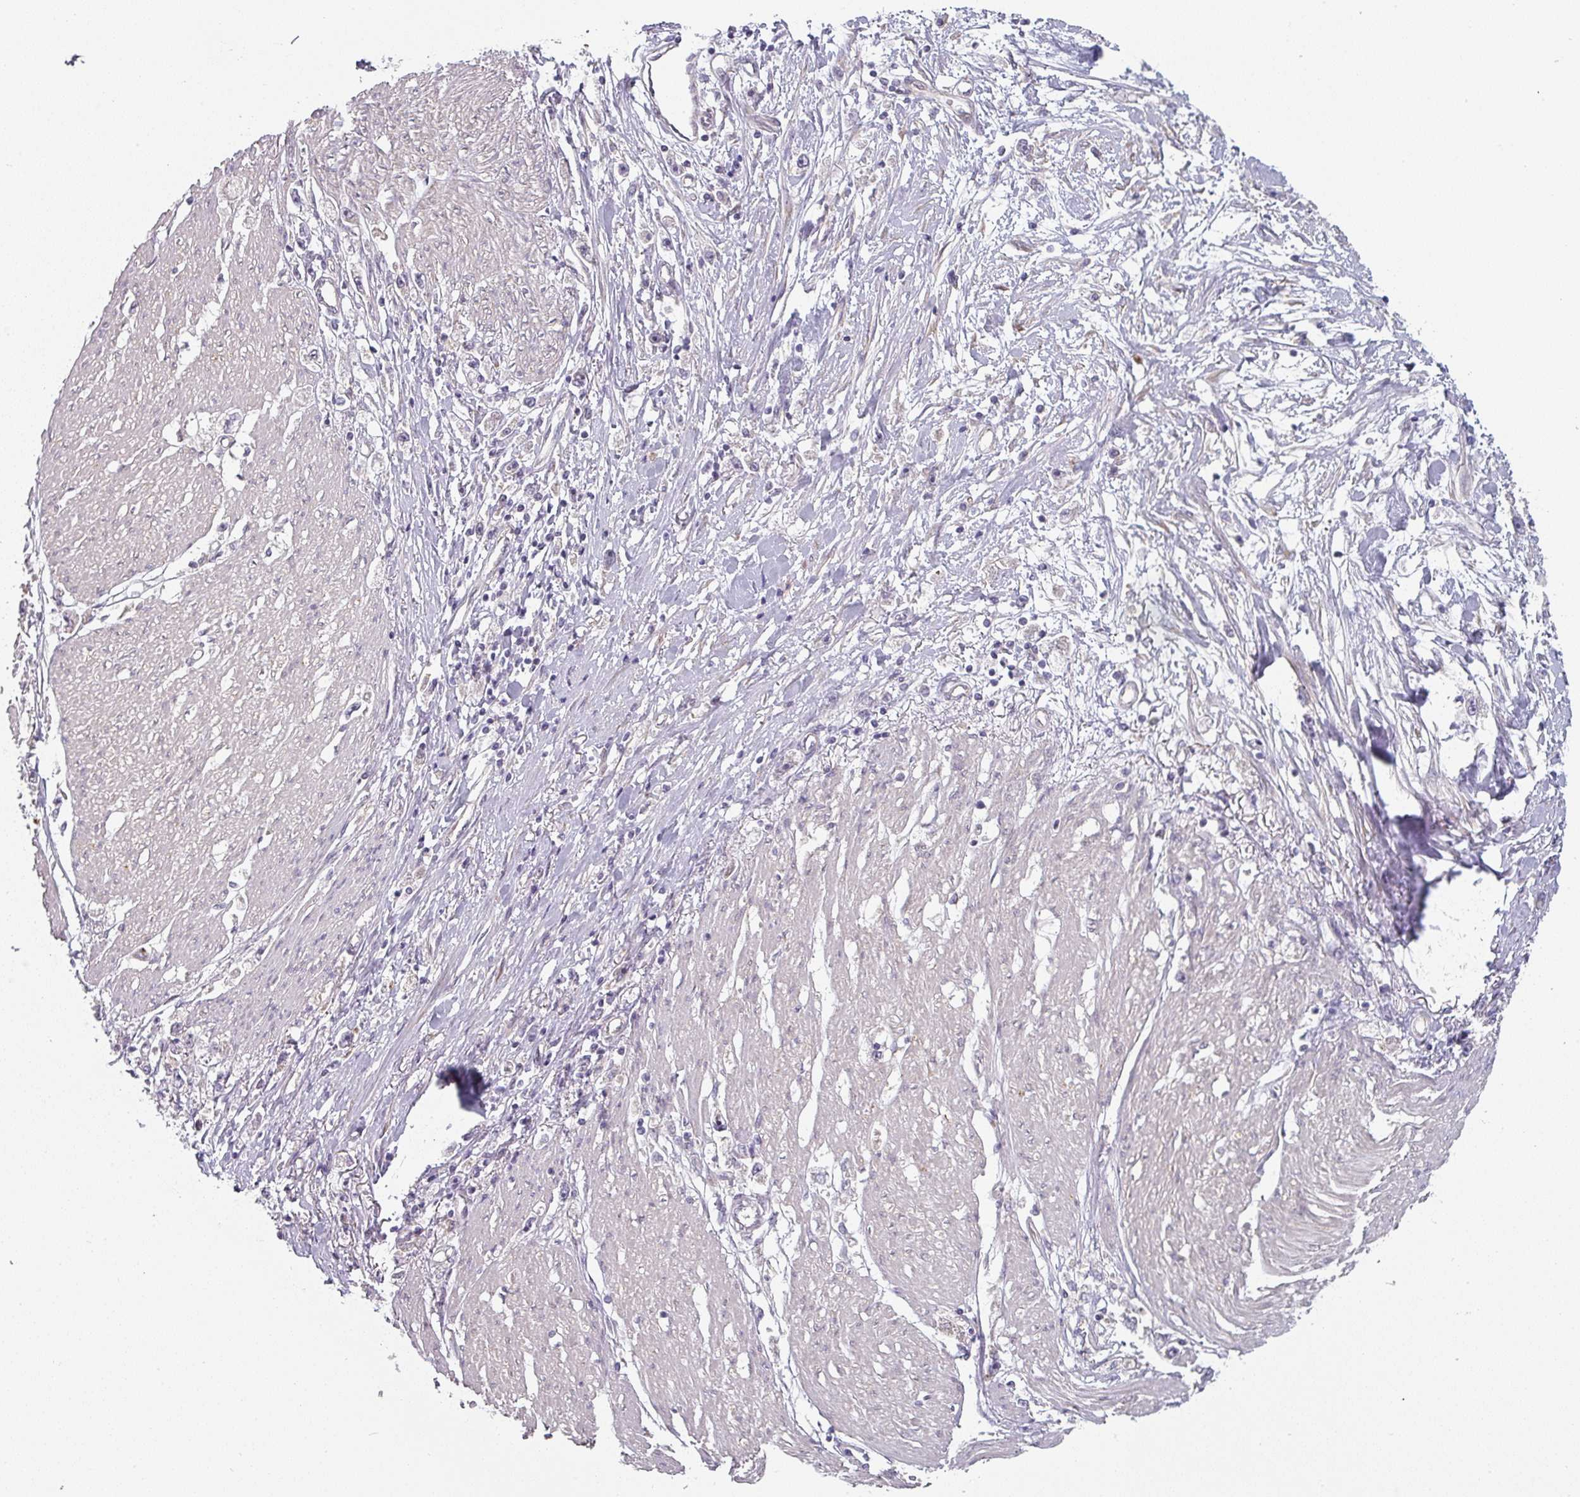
{"staining": {"intensity": "negative", "quantity": "none", "location": "none"}, "tissue": "stomach cancer", "cell_type": "Tumor cells", "image_type": "cancer", "snomed": [{"axis": "morphology", "description": "Adenocarcinoma, NOS"}, {"axis": "topography", "description": "Stomach"}], "caption": "This is an immunohistochemistry (IHC) photomicrograph of human stomach cancer (adenocarcinoma). There is no positivity in tumor cells.", "gene": "TAPT1", "patient": {"sex": "female", "age": 59}}